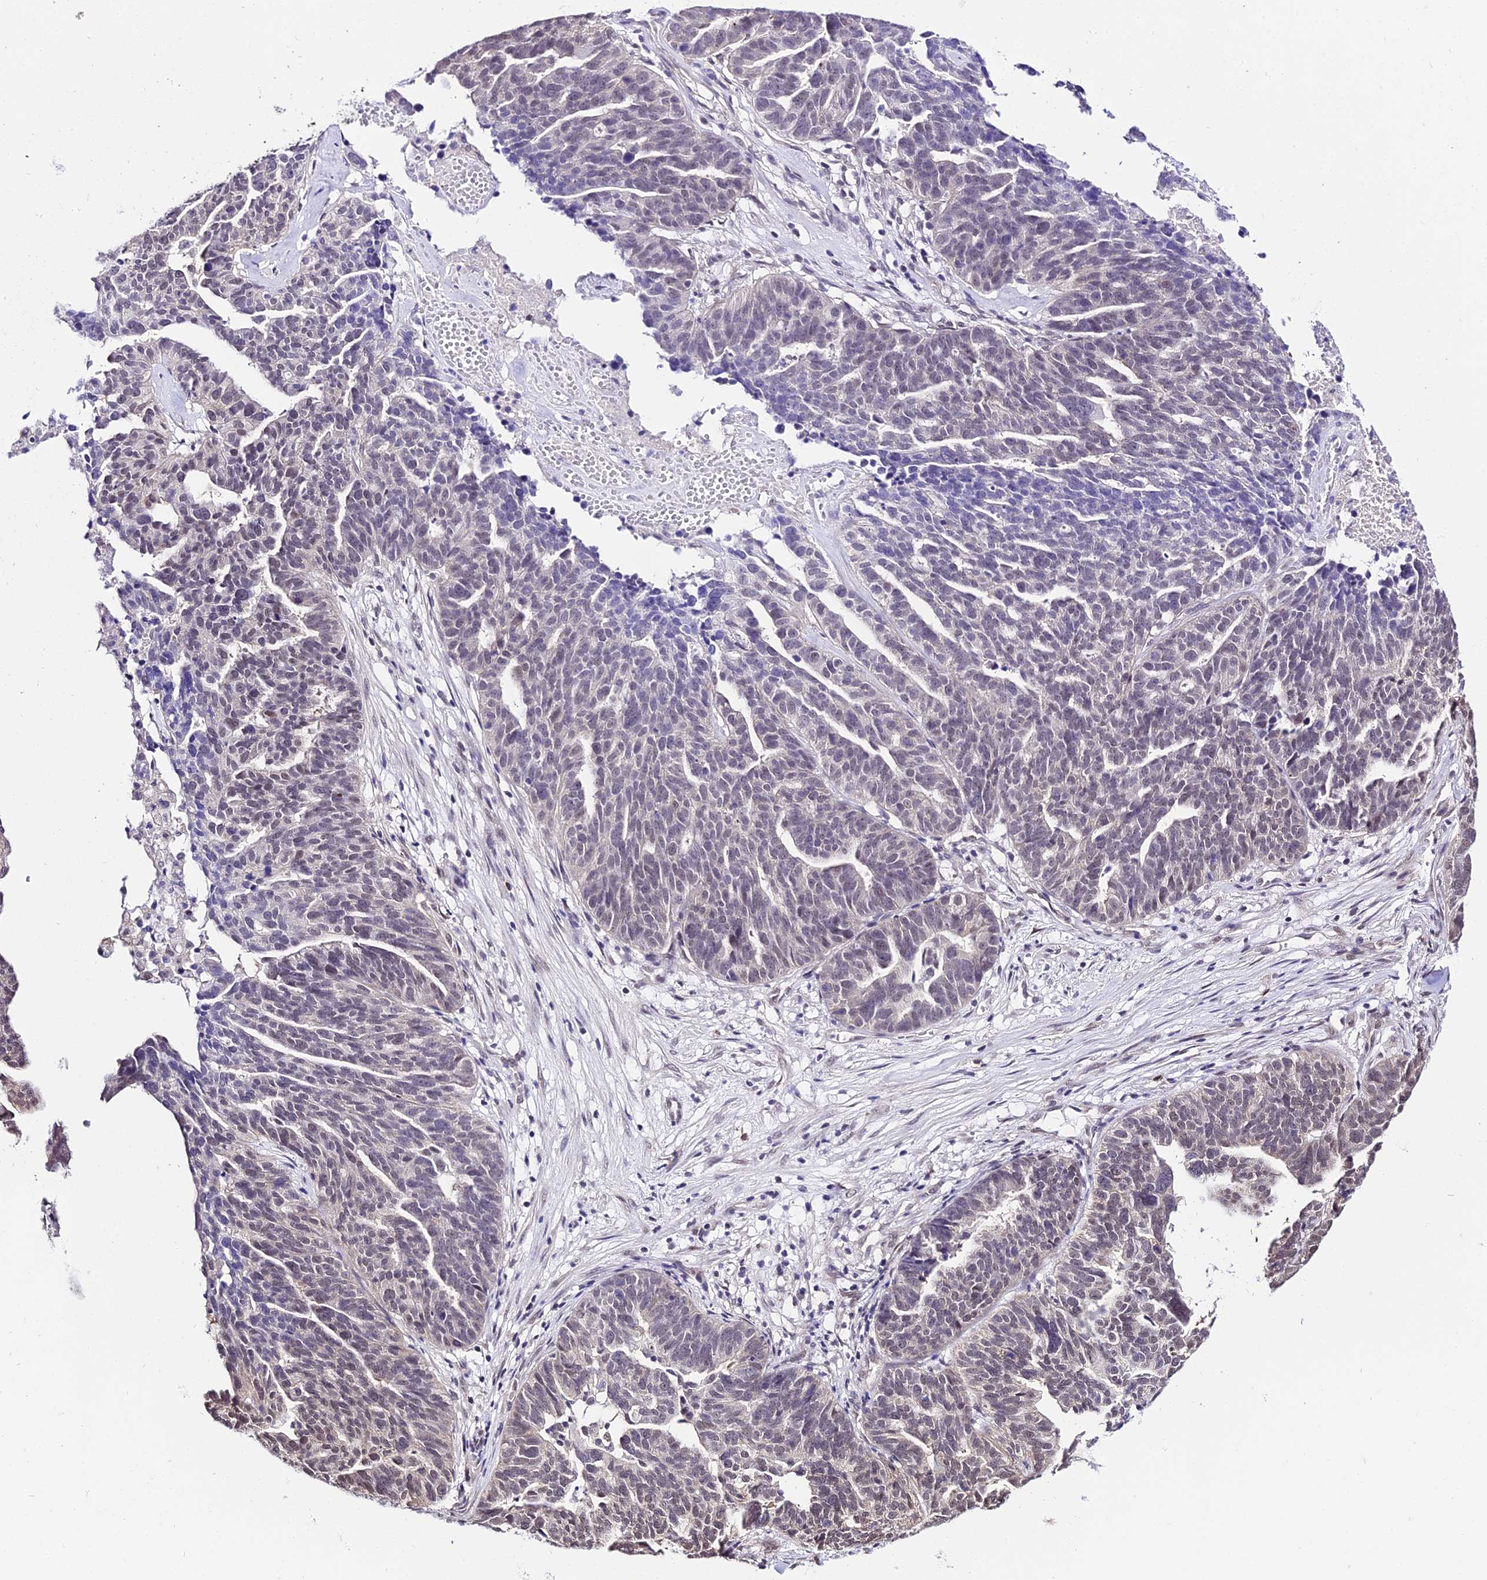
{"staining": {"intensity": "weak", "quantity": "<25%", "location": "nuclear"}, "tissue": "ovarian cancer", "cell_type": "Tumor cells", "image_type": "cancer", "snomed": [{"axis": "morphology", "description": "Cystadenocarcinoma, serous, NOS"}, {"axis": "topography", "description": "Ovary"}], "caption": "The photomicrograph demonstrates no staining of tumor cells in ovarian cancer (serous cystadenocarcinoma). (Stains: DAB (3,3'-diaminobenzidine) immunohistochemistry (IHC) with hematoxylin counter stain, Microscopy: brightfield microscopy at high magnification).", "gene": "POLR2I", "patient": {"sex": "female", "age": 59}}